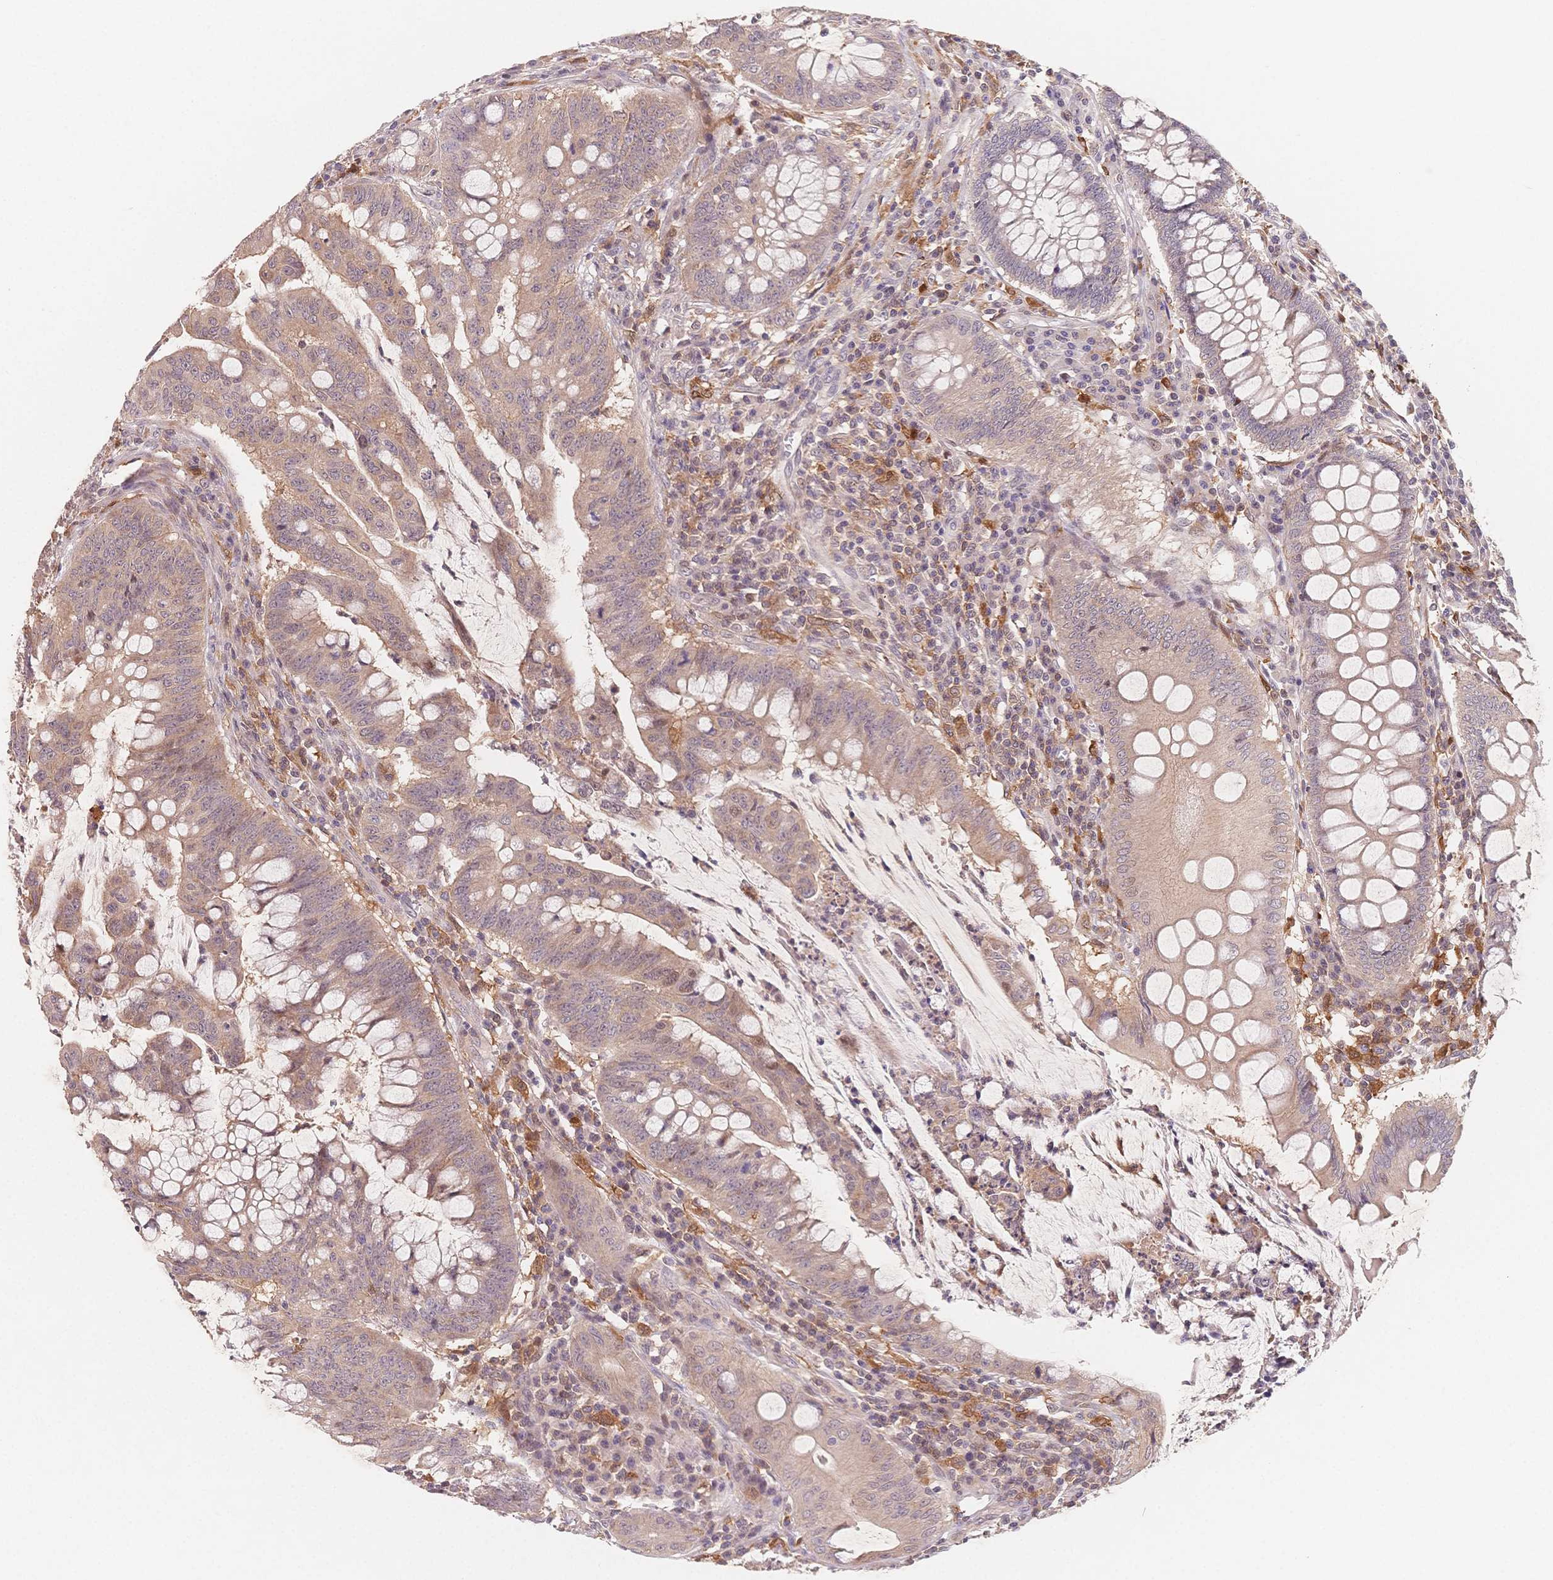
{"staining": {"intensity": "weak", "quantity": ">75%", "location": "cytoplasmic/membranous"}, "tissue": "colorectal cancer", "cell_type": "Tumor cells", "image_type": "cancer", "snomed": [{"axis": "morphology", "description": "Adenocarcinoma, NOS"}, {"axis": "topography", "description": "Colon"}], "caption": "About >75% of tumor cells in adenocarcinoma (colorectal) demonstrate weak cytoplasmic/membranous protein positivity as visualized by brown immunohistochemical staining.", "gene": "C12orf75", "patient": {"sex": "male", "age": 62}}